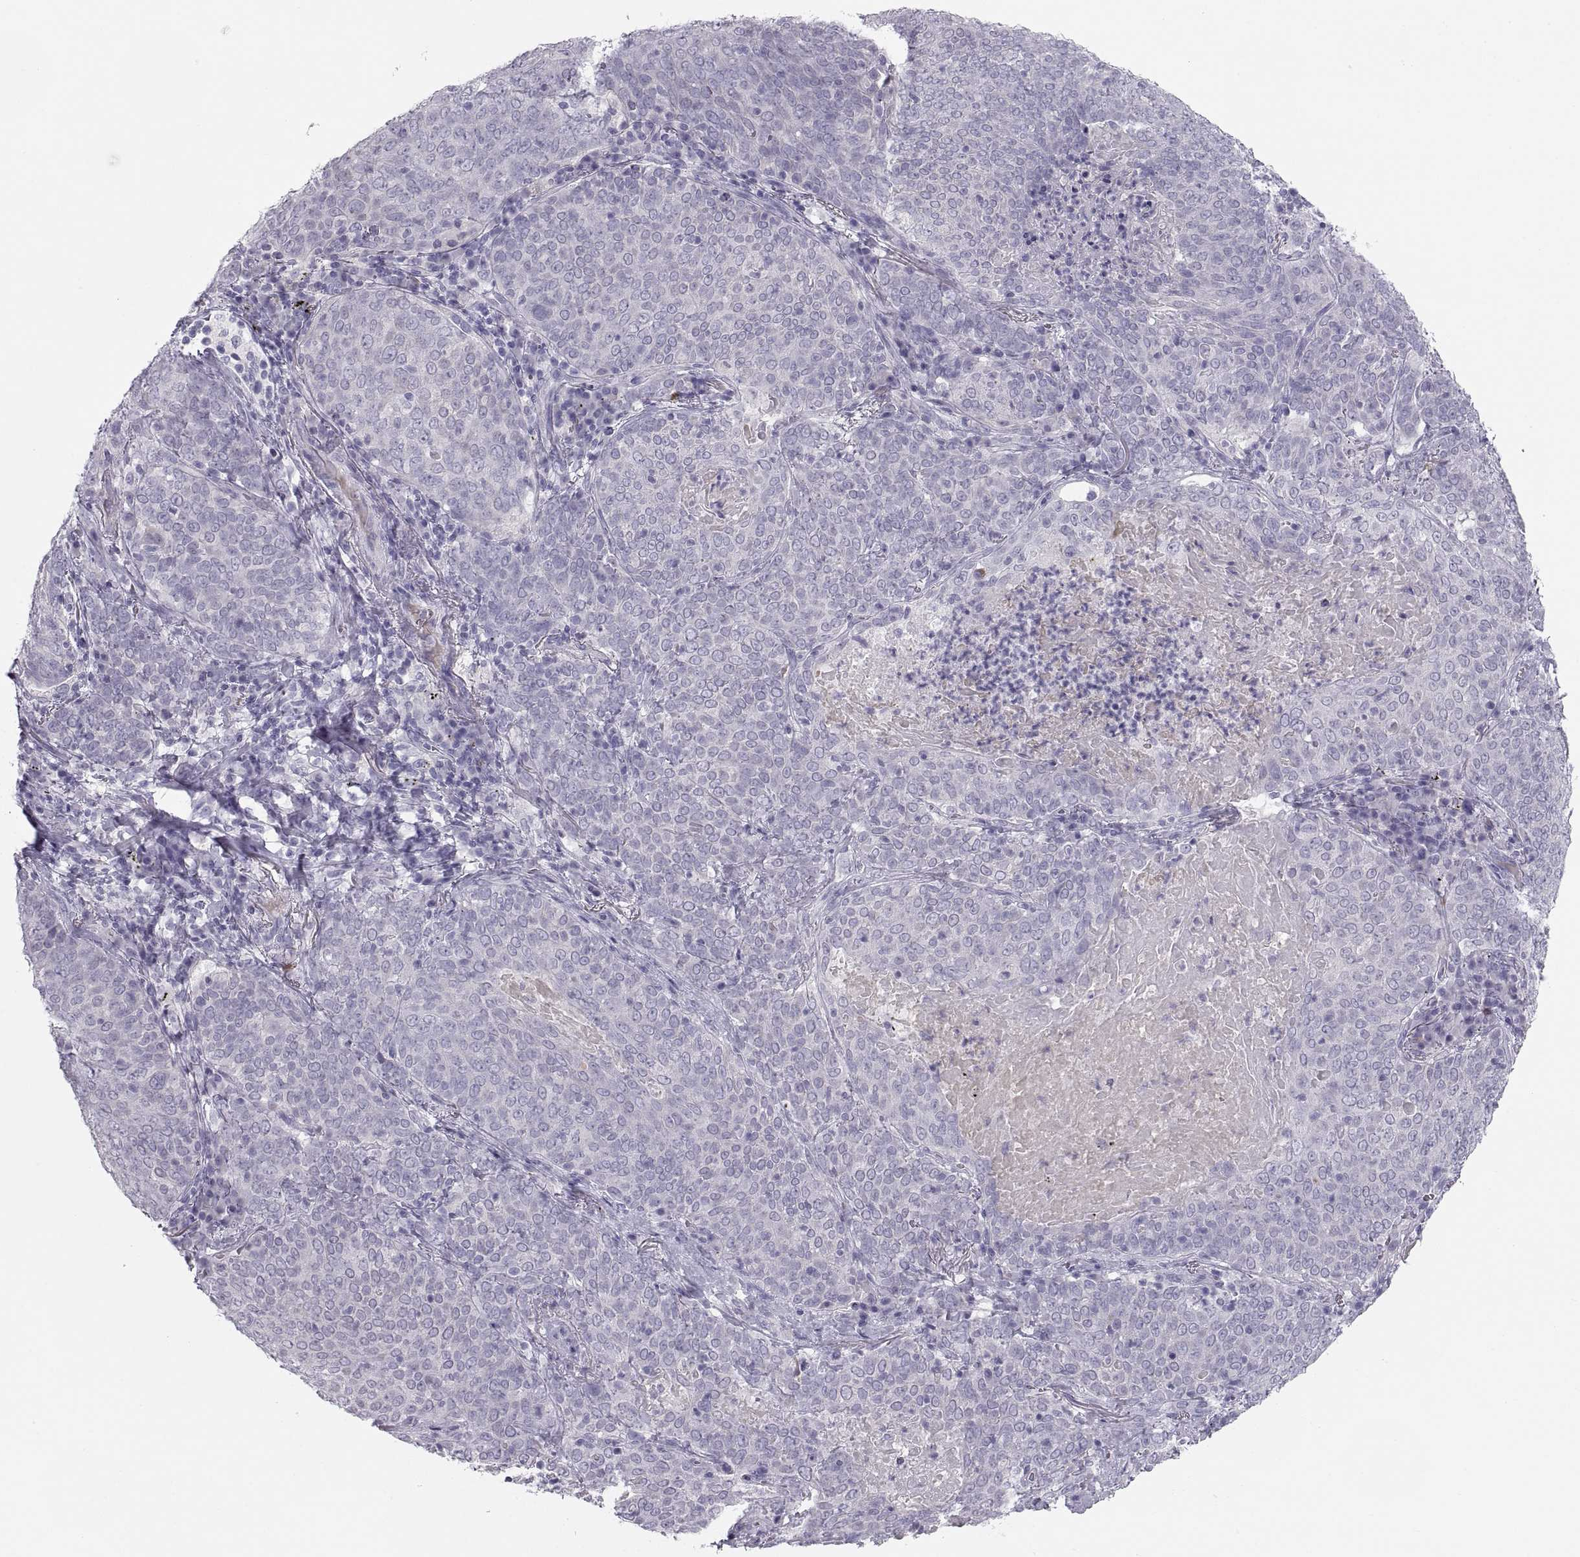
{"staining": {"intensity": "negative", "quantity": "none", "location": "none"}, "tissue": "lung cancer", "cell_type": "Tumor cells", "image_type": "cancer", "snomed": [{"axis": "morphology", "description": "Squamous cell carcinoma, NOS"}, {"axis": "topography", "description": "Lung"}], "caption": "IHC histopathology image of neoplastic tissue: human lung cancer stained with DAB reveals no significant protein expression in tumor cells.", "gene": "MAGEB2", "patient": {"sex": "male", "age": 82}}